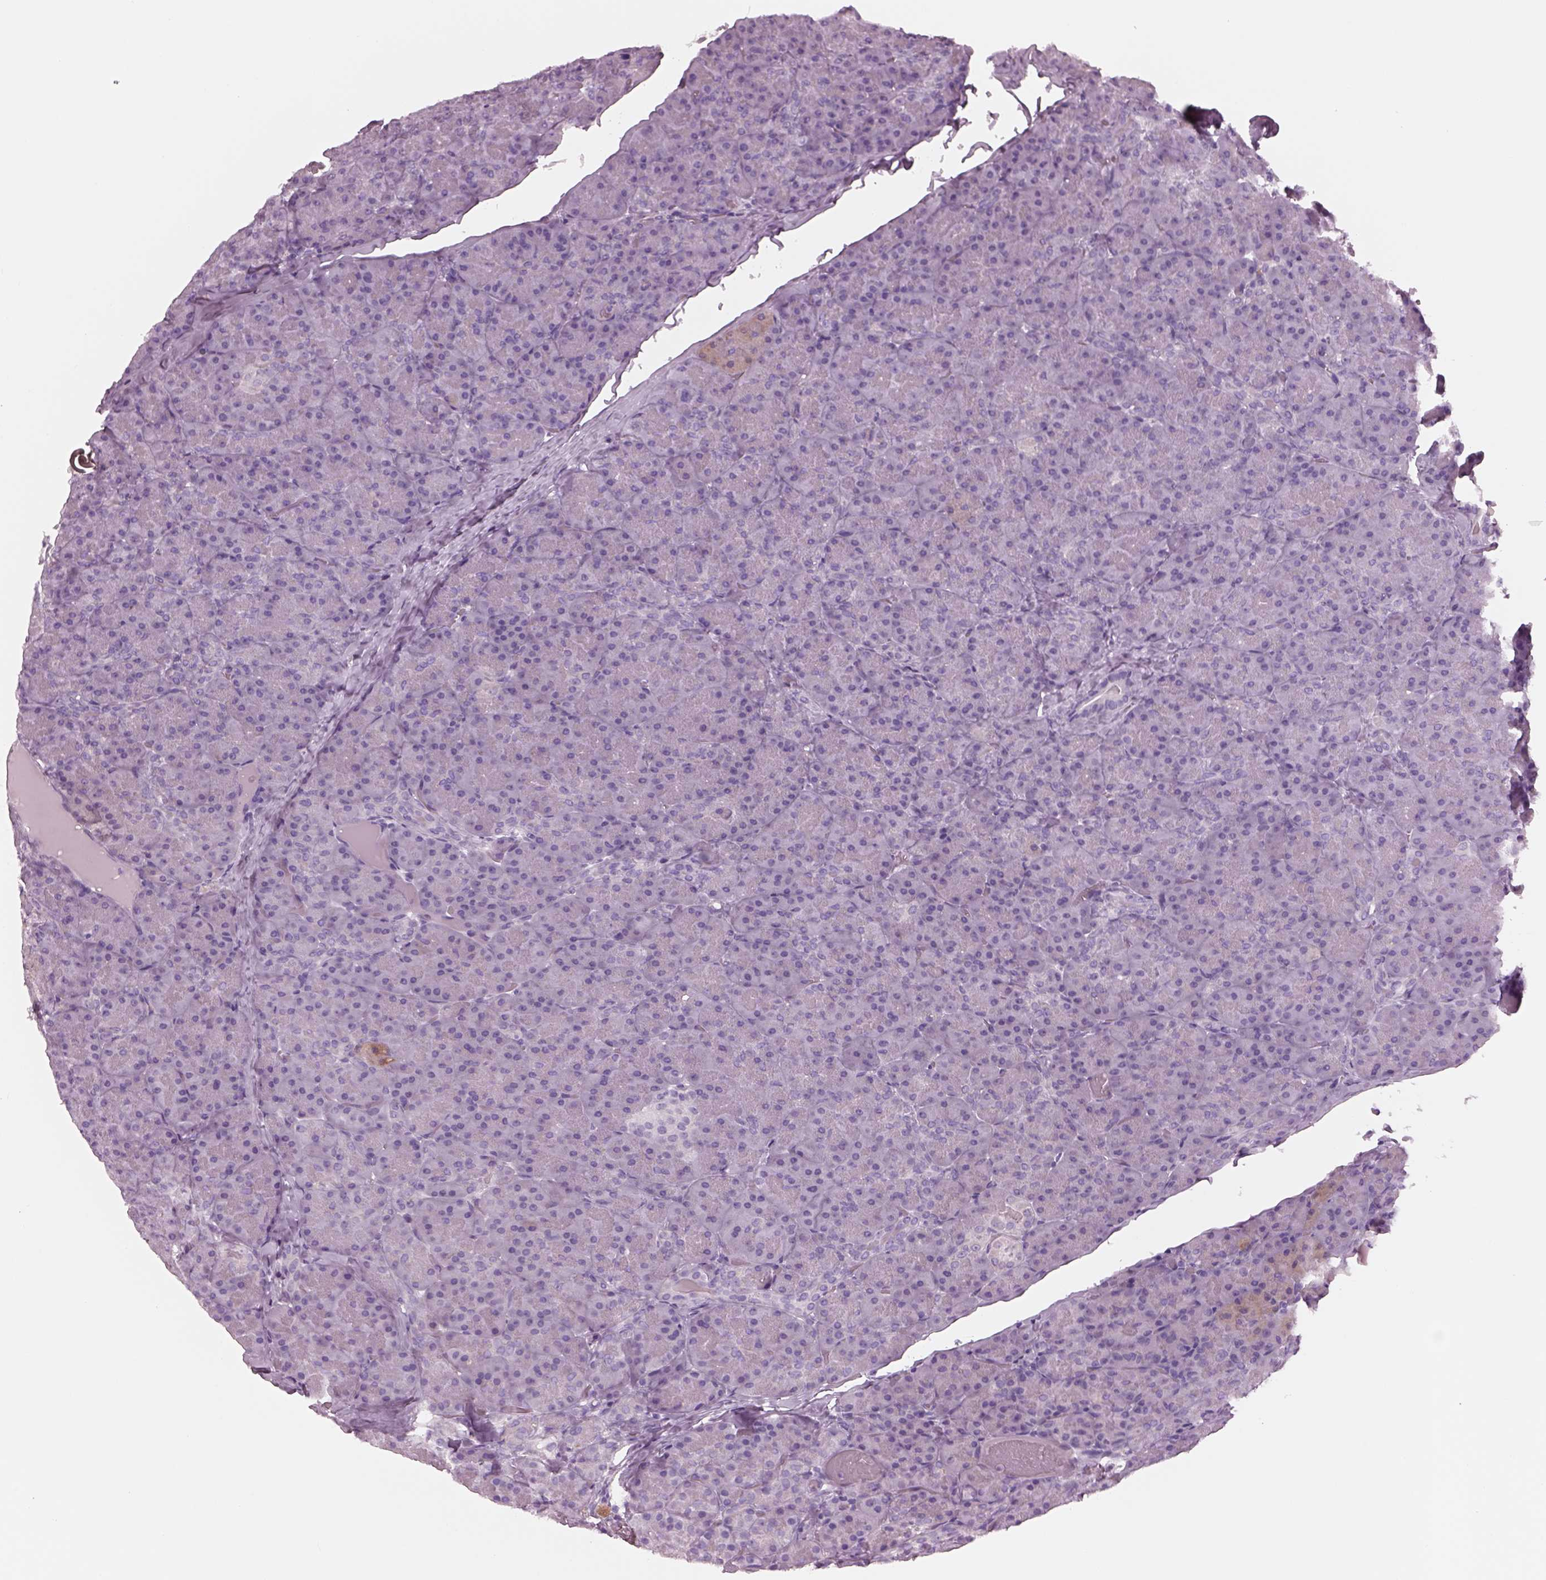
{"staining": {"intensity": "negative", "quantity": "none", "location": "none"}, "tissue": "pancreas", "cell_type": "Exocrine glandular cells", "image_type": "normal", "snomed": [{"axis": "morphology", "description": "Normal tissue, NOS"}, {"axis": "topography", "description": "Pancreas"}], "caption": "A micrograph of pancreas stained for a protein shows no brown staining in exocrine glandular cells. (Immunohistochemistry, brightfield microscopy, high magnification).", "gene": "CYLC1", "patient": {"sex": "male", "age": 57}}